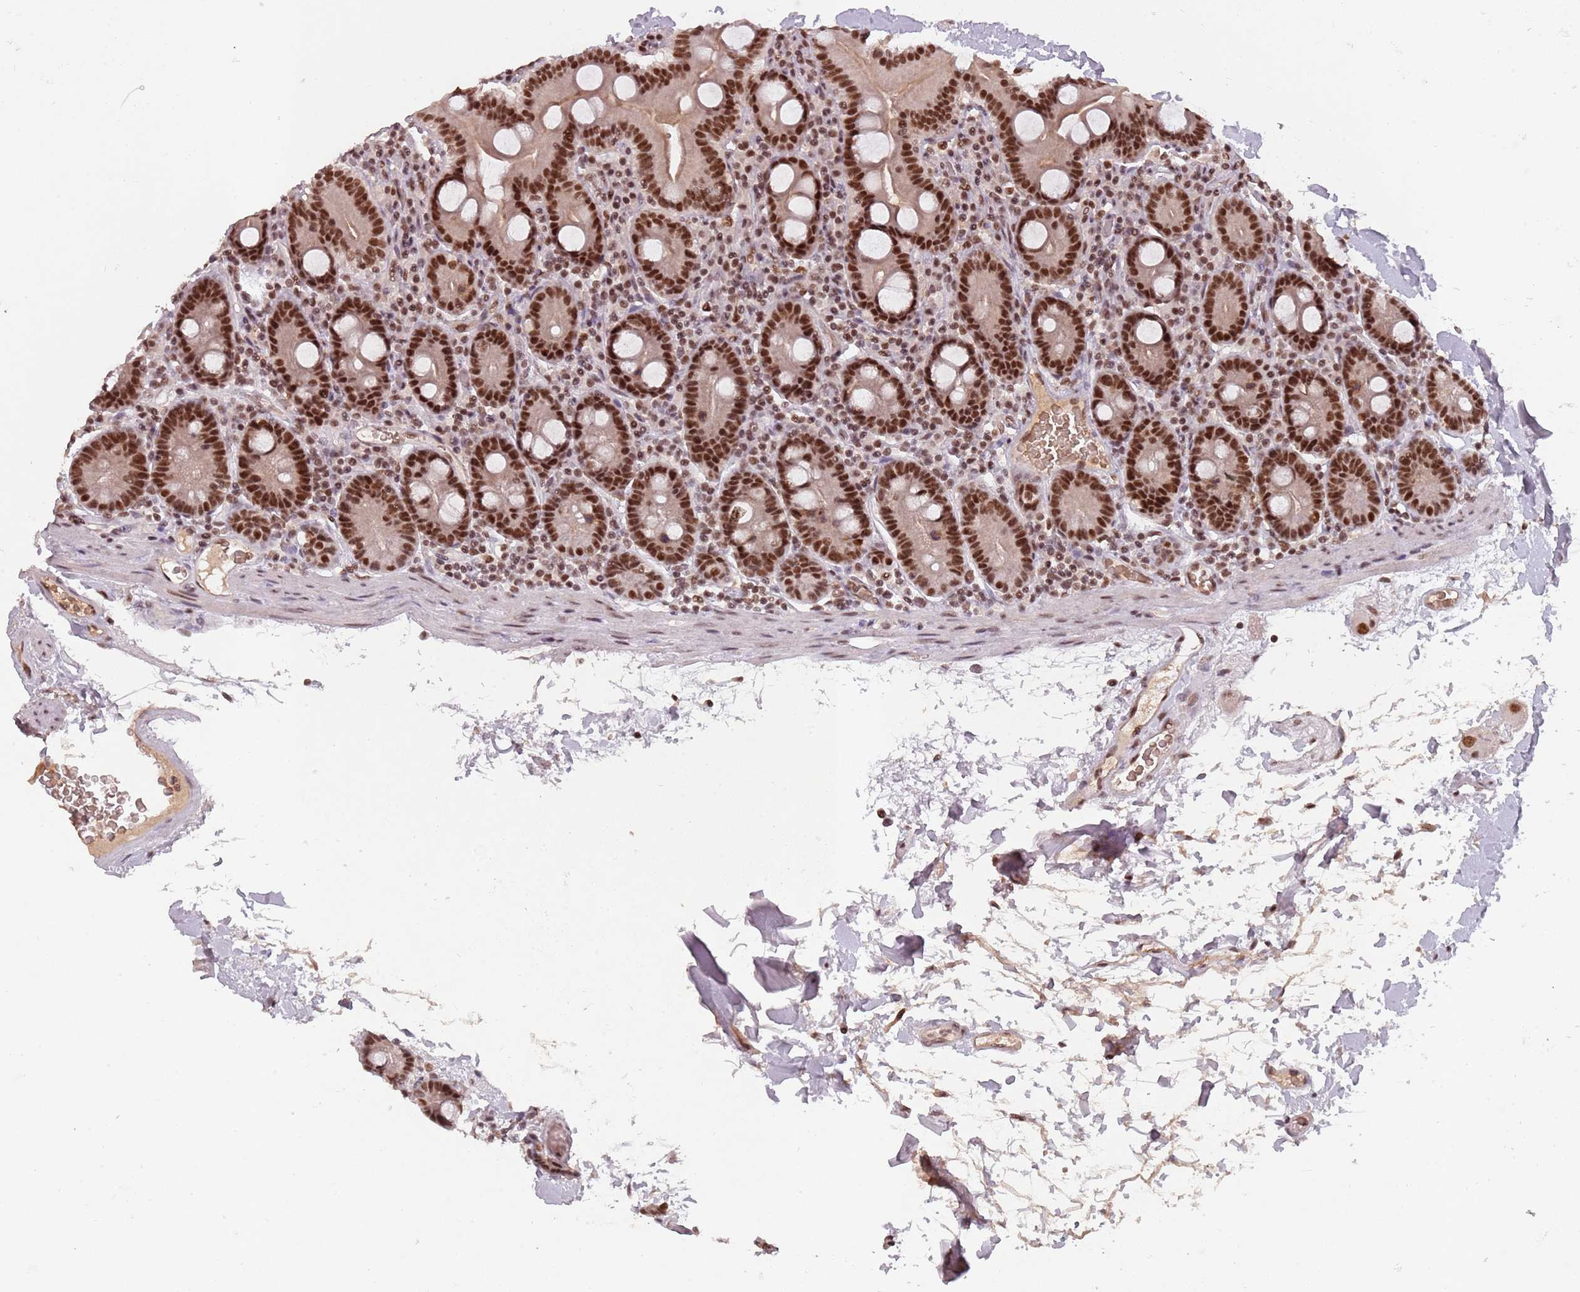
{"staining": {"intensity": "strong", "quantity": ">75%", "location": "nuclear"}, "tissue": "duodenum", "cell_type": "Glandular cells", "image_type": "normal", "snomed": [{"axis": "morphology", "description": "Normal tissue, NOS"}, {"axis": "topography", "description": "Duodenum"}], "caption": "This is an image of immunohistochemistry (IHC) staining of normal duodenum, which shows strong staining in the nuclear of glandular cells.", "gene": "NCBP1", "patient": {"sex": "male", "age": 55}}